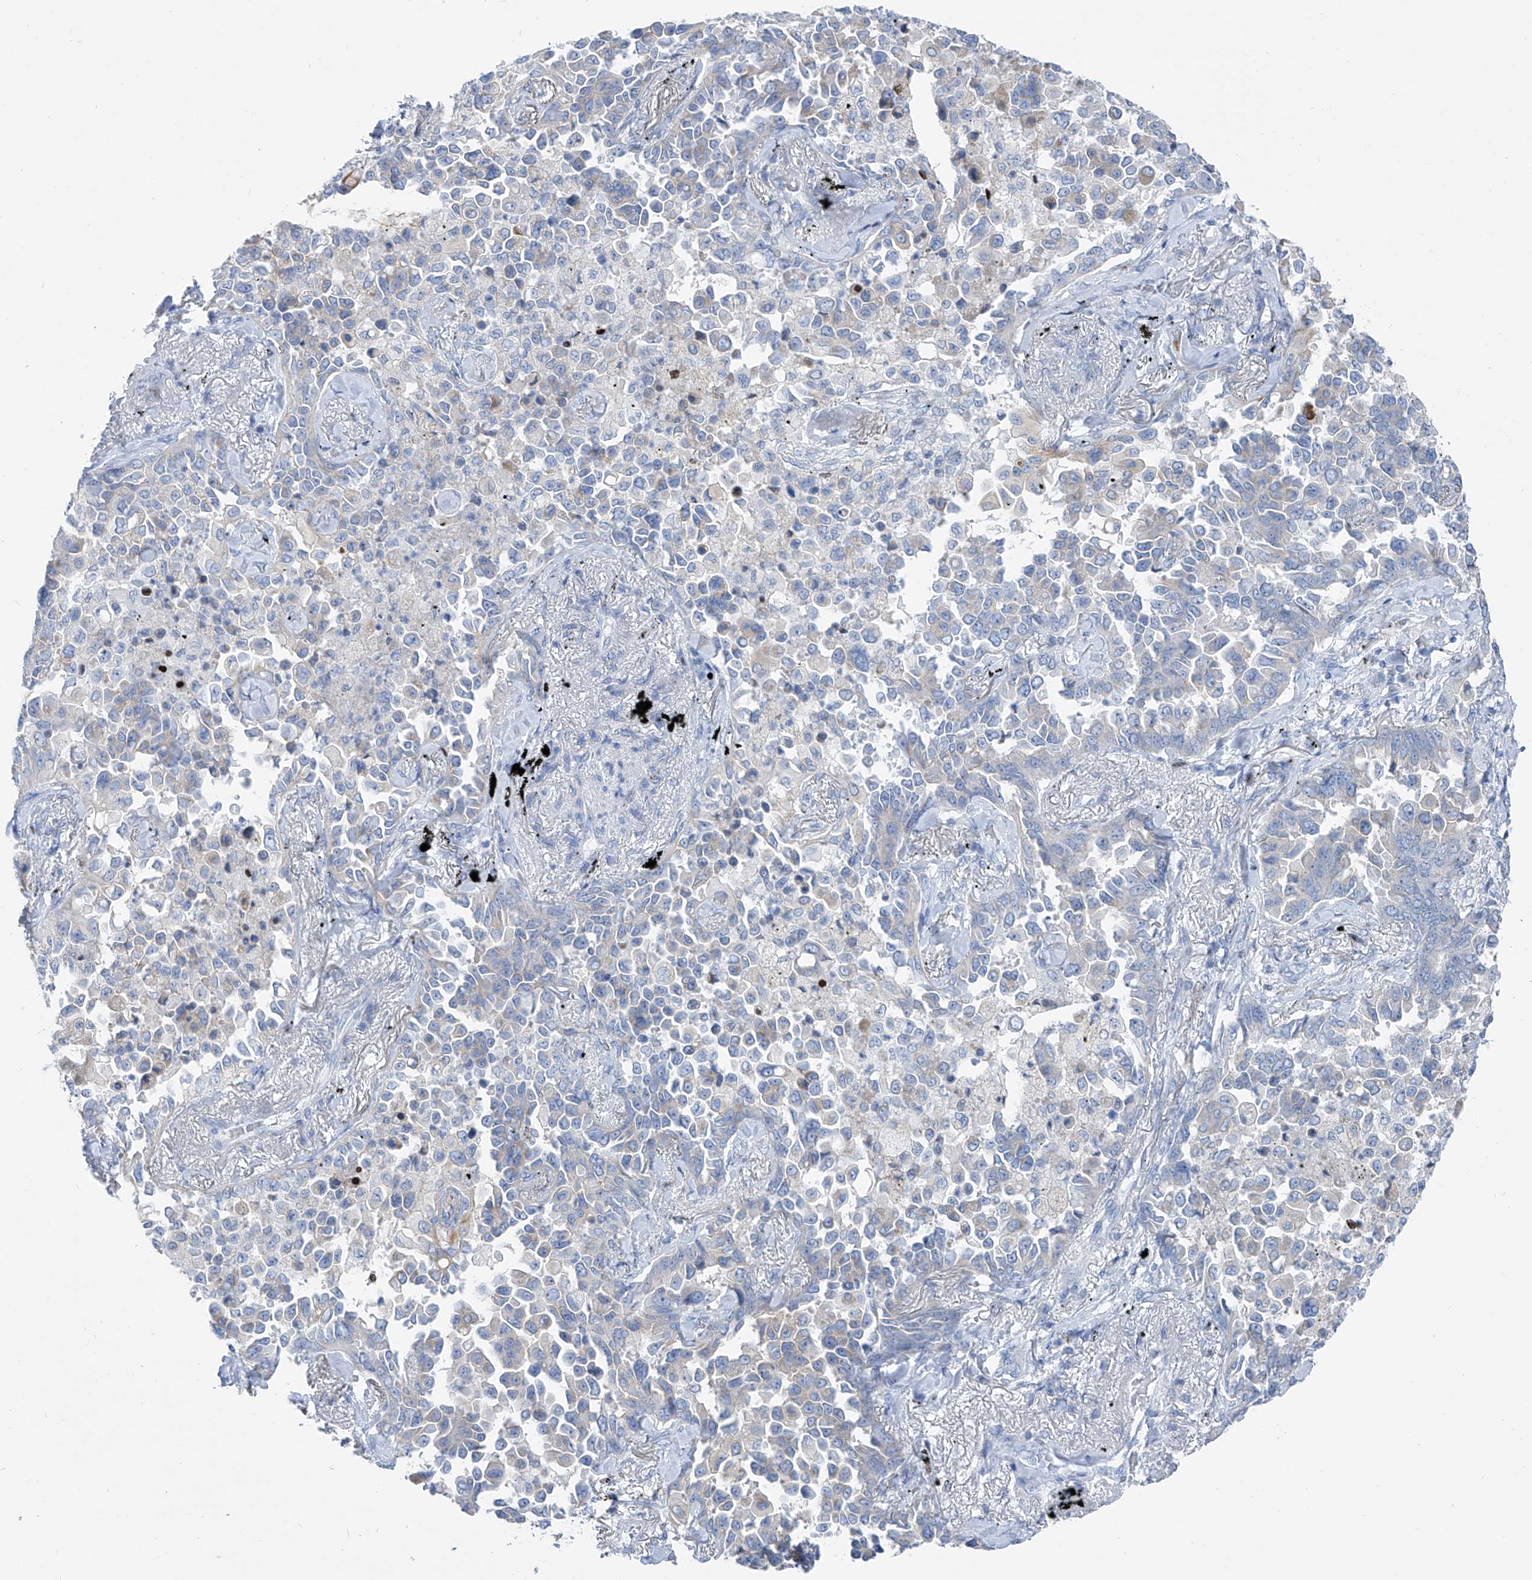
{"staining": {"intensity": "negative", "quantity": "none", "location": "none"}, "tissue": "lung cancer", "cell_type": "Tumor cells", "image_type": "cancer", "snomed": [{"axis": "morphology", "description": "Adenocarcinoma, NOS"}, {"axis": "topography", "description": "Lung"}], "caption": "Tumor cells show no significant protein staining in lung cancer (adenocarcinoma).", "gene": "FRS3", "patient": {"sex": "female", "age": 67}}